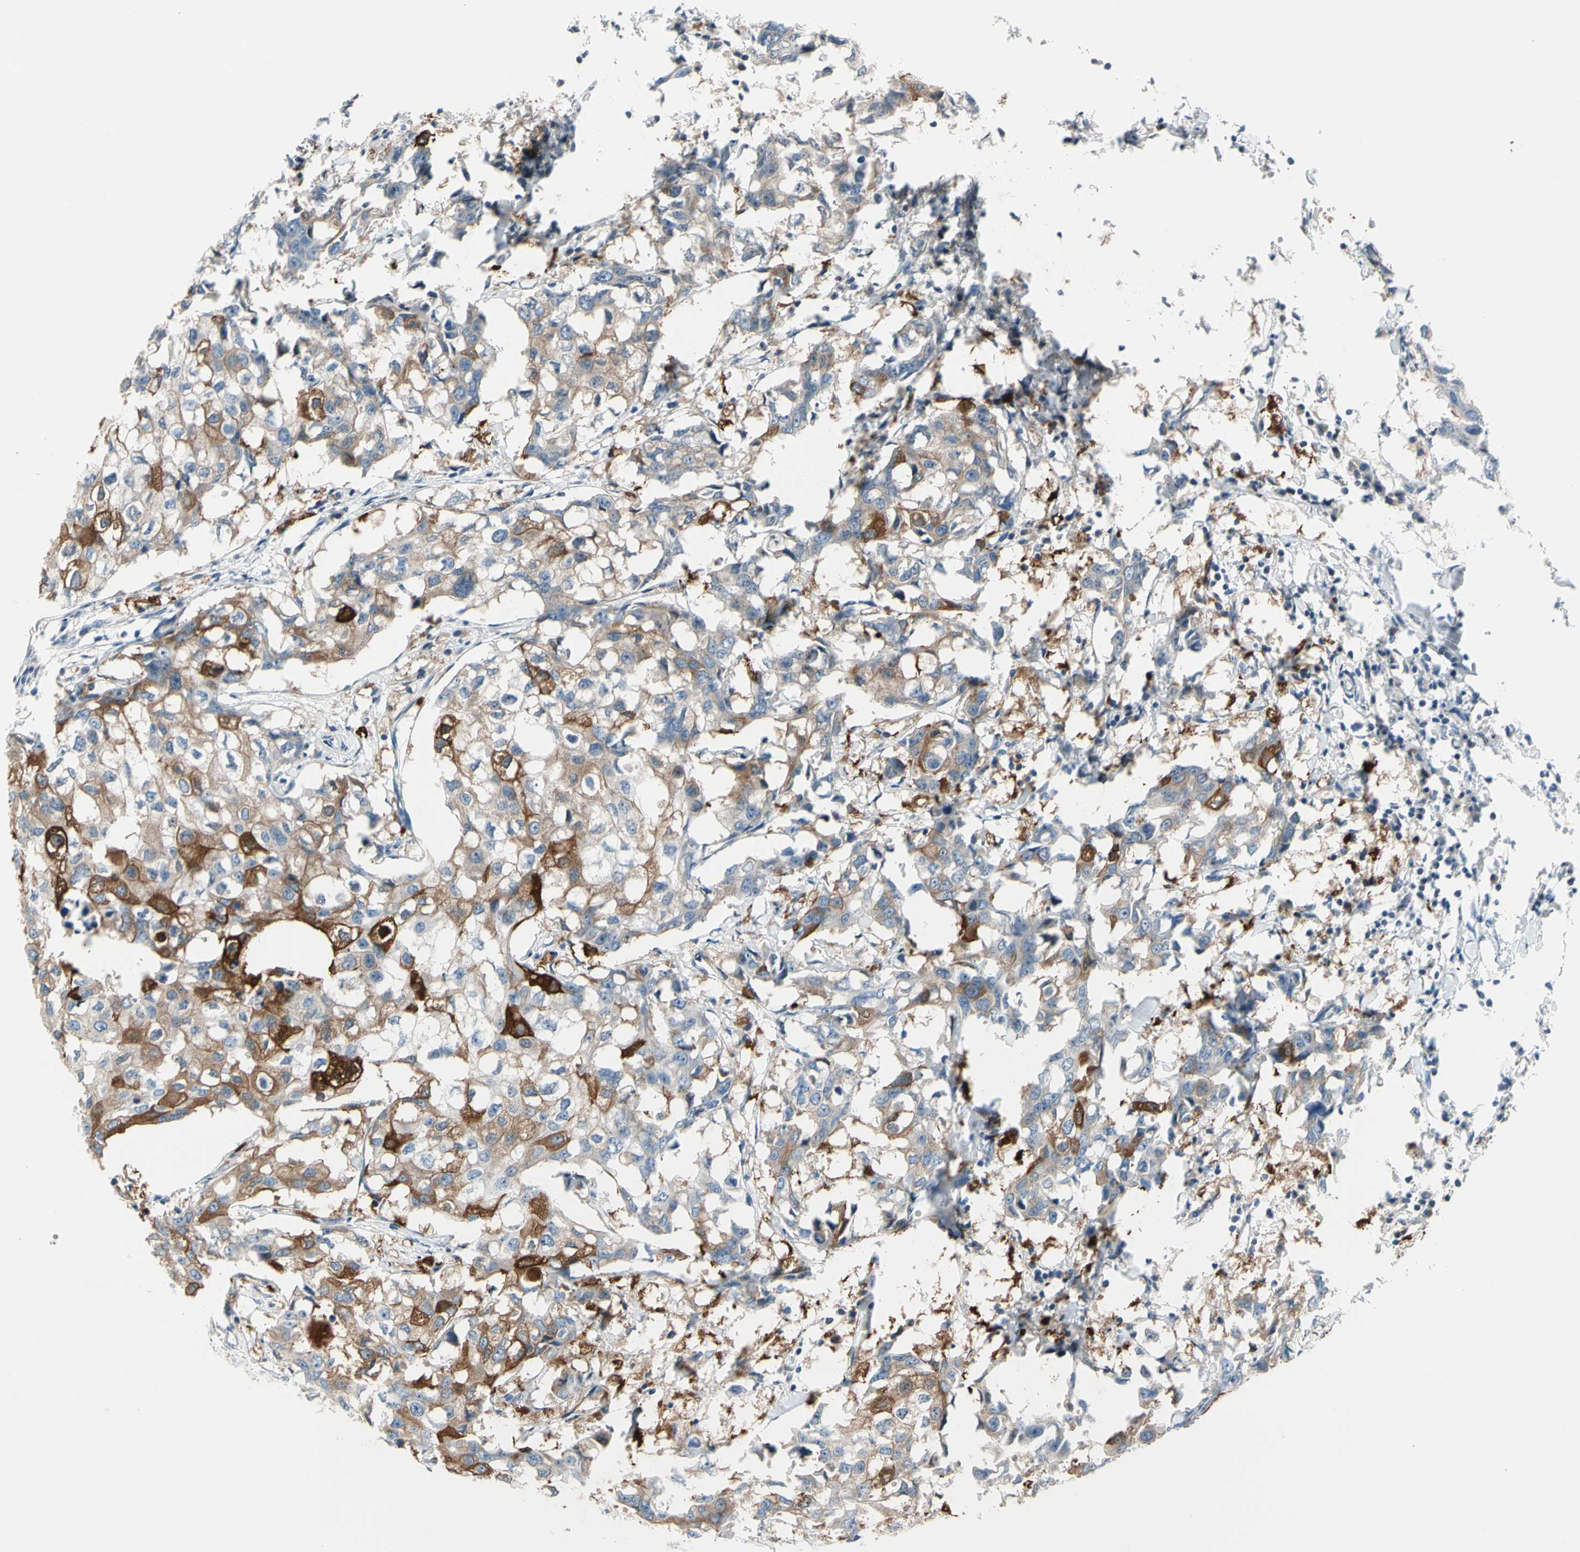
{"staining": {"intensity": "moderate", "quantity": "25%-75%", "location": "cytoplasmic/membranous"}, "tissue": "breast cancer", "cell_type": "Tumor cells", "image_type": "cancer", "snomed": [{"axis": "morphology", "description": "Duct carcinoma"}, {"axis": "topography", "description": "Breast"}], "caption": "IHC staining of breast cancer, which demonstrates medium levels of moderate cytoplasmic/membranous expression in approximately 25%-75% of tumor cells indicating moderate cytoplasmic/membranous protein expression. The staining was performed using DAB (3,3'-diaminobenzidine) (brown) for protein detection and nuclei were counterstained in hematoxylin (blue).", "gene": "STK40", "patient": {"sex": "female", "age": 27}}